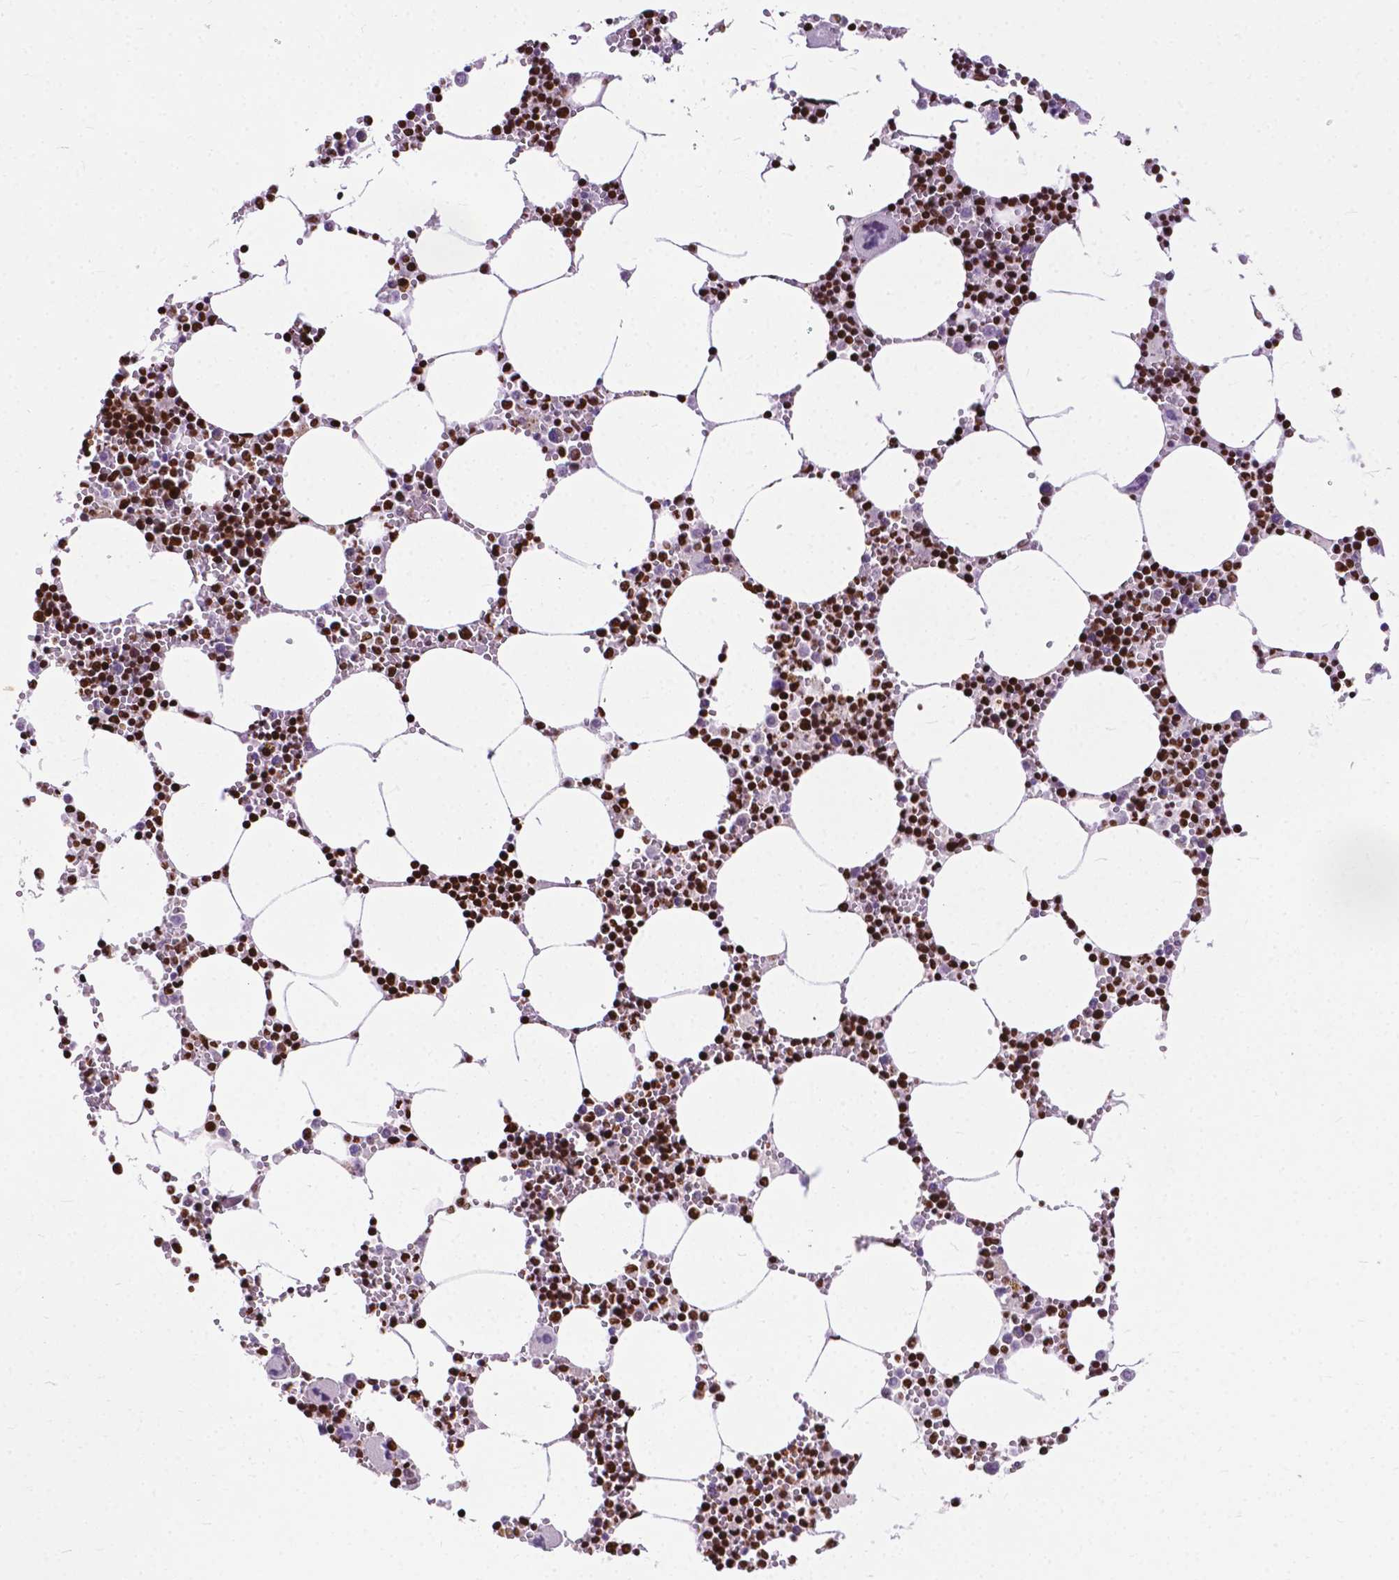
{"staining": {"intensity": "strong", "quantity": ">75%", "location": "nuclear"}, "tissue": "bone marrow", "cell_type": "Hematopoietic cells", "image_type": "normal", "snomed": [{"axis": "morphology", "description": "Normal tissue, NOS"}, {"axis": "topography", "description": "Bone marrow"}], "caption": "The histopathology image reveals staining of benign bone marrow, revealing strong nuclear protein staining (brown color) within hematopoietic cells. The protein is shown in brown color, while the nuclei are stained blue.", "gene": "SMIM5", "patient": {"sex": "male", "age": 54}}